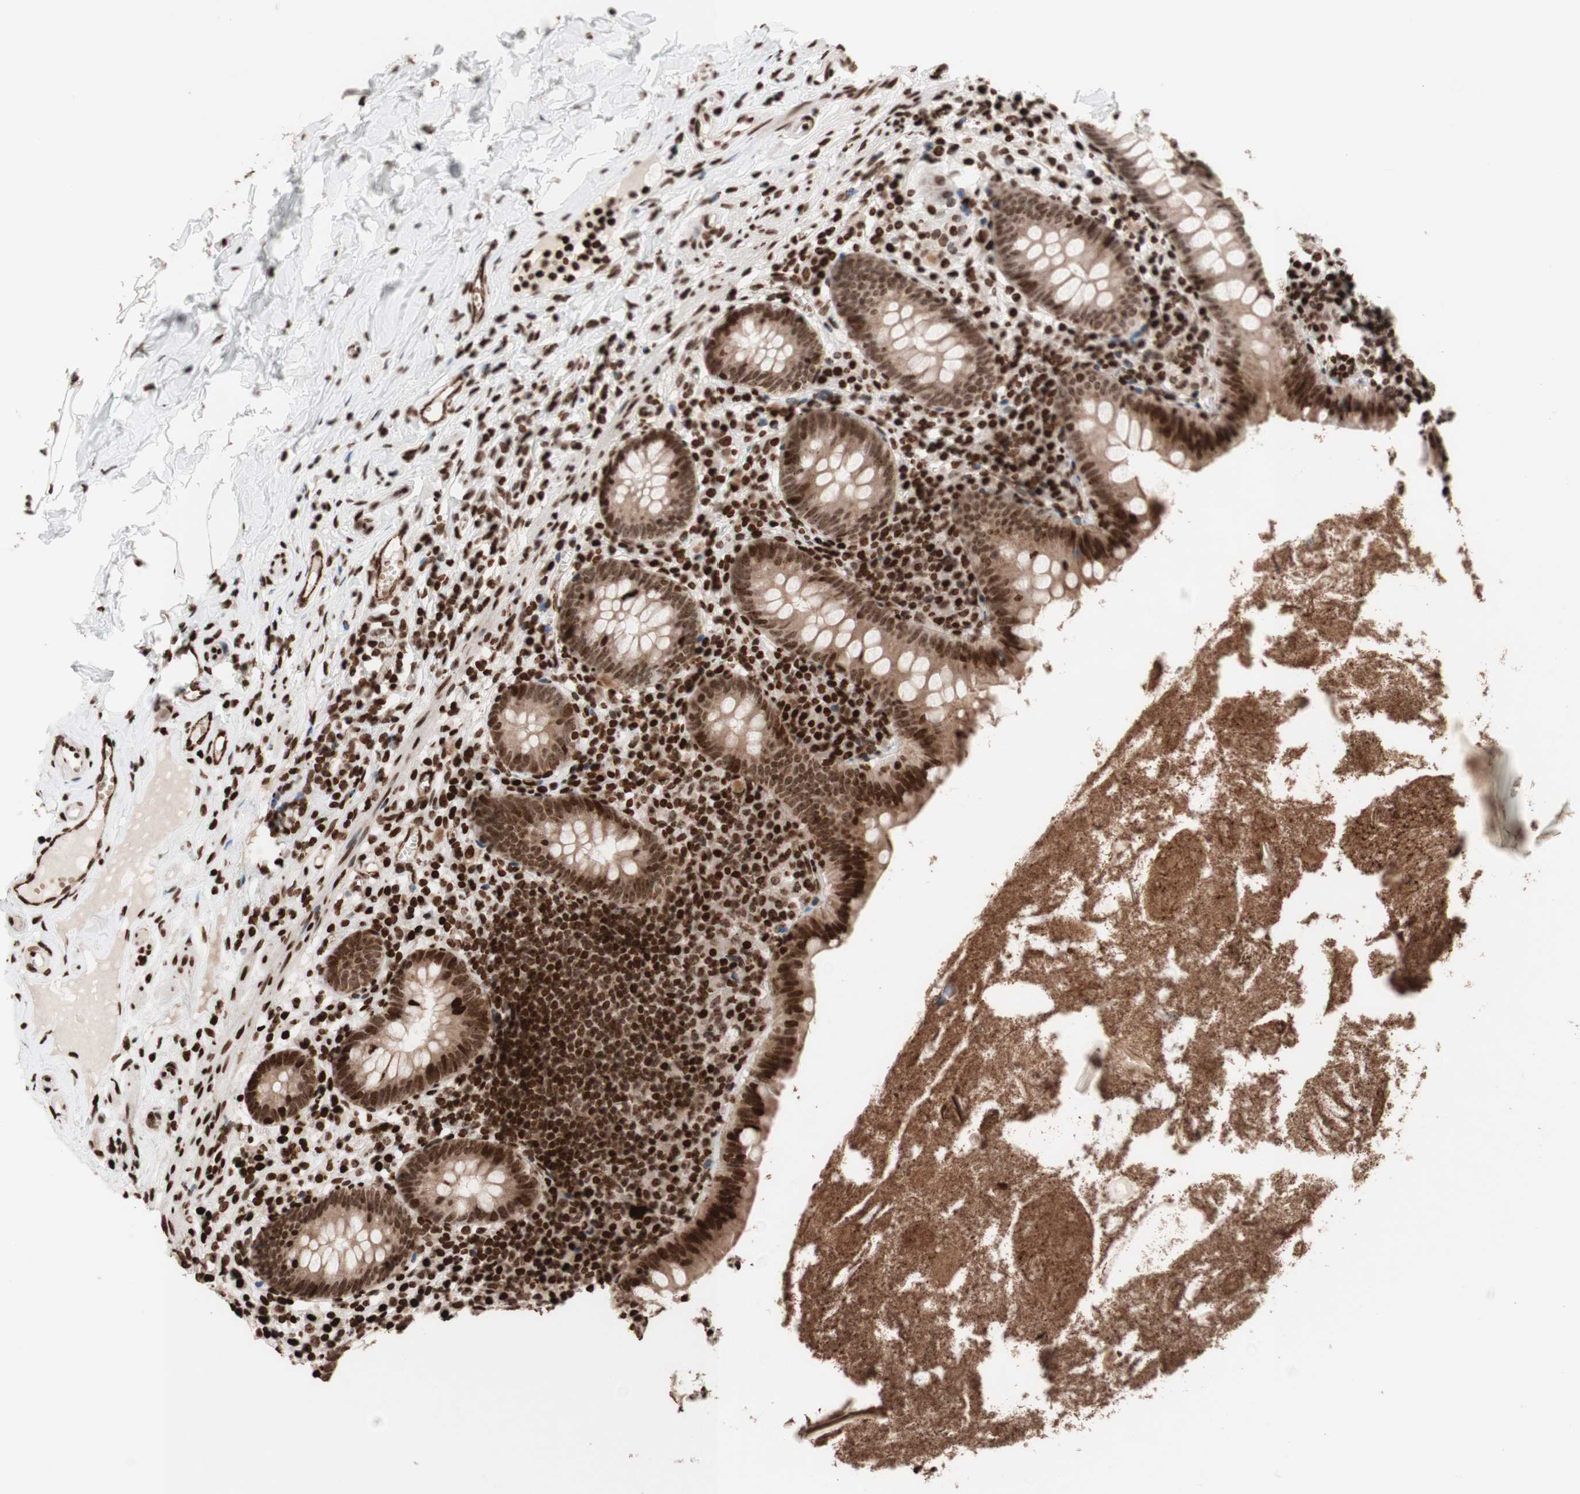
{"staining": {"intensity": "strong", "quantity": ">75%", "location": "cytoplasmic/membranous,nuclear"}, "tissue": "appendix", "cell_type": "Glandular cells", "image_type": "normal", "snomed": [{"axis": "morphology", "description": "Normal tissue, NOS"}, {"axis": "topography", "description": "Appendix"}], "caption": "High-magnification brightfield microscopy of benign appendix stained with DAB (3,3'-diaminobenzidine) (brown) and counterstained with hematoxylin (blue). glandular cells exhibit strong cytoplasmic/membranous,nuclear expression is seen in about>75% of cells. The protein is stained brown, and the nuclei are stained in blue (DAB (3,3'-diaminobenzidine) IHC with brightfield microscopy, high magnification).", "gene": "NCAPD2", "patient": {"sex": "male", "age": 52}}